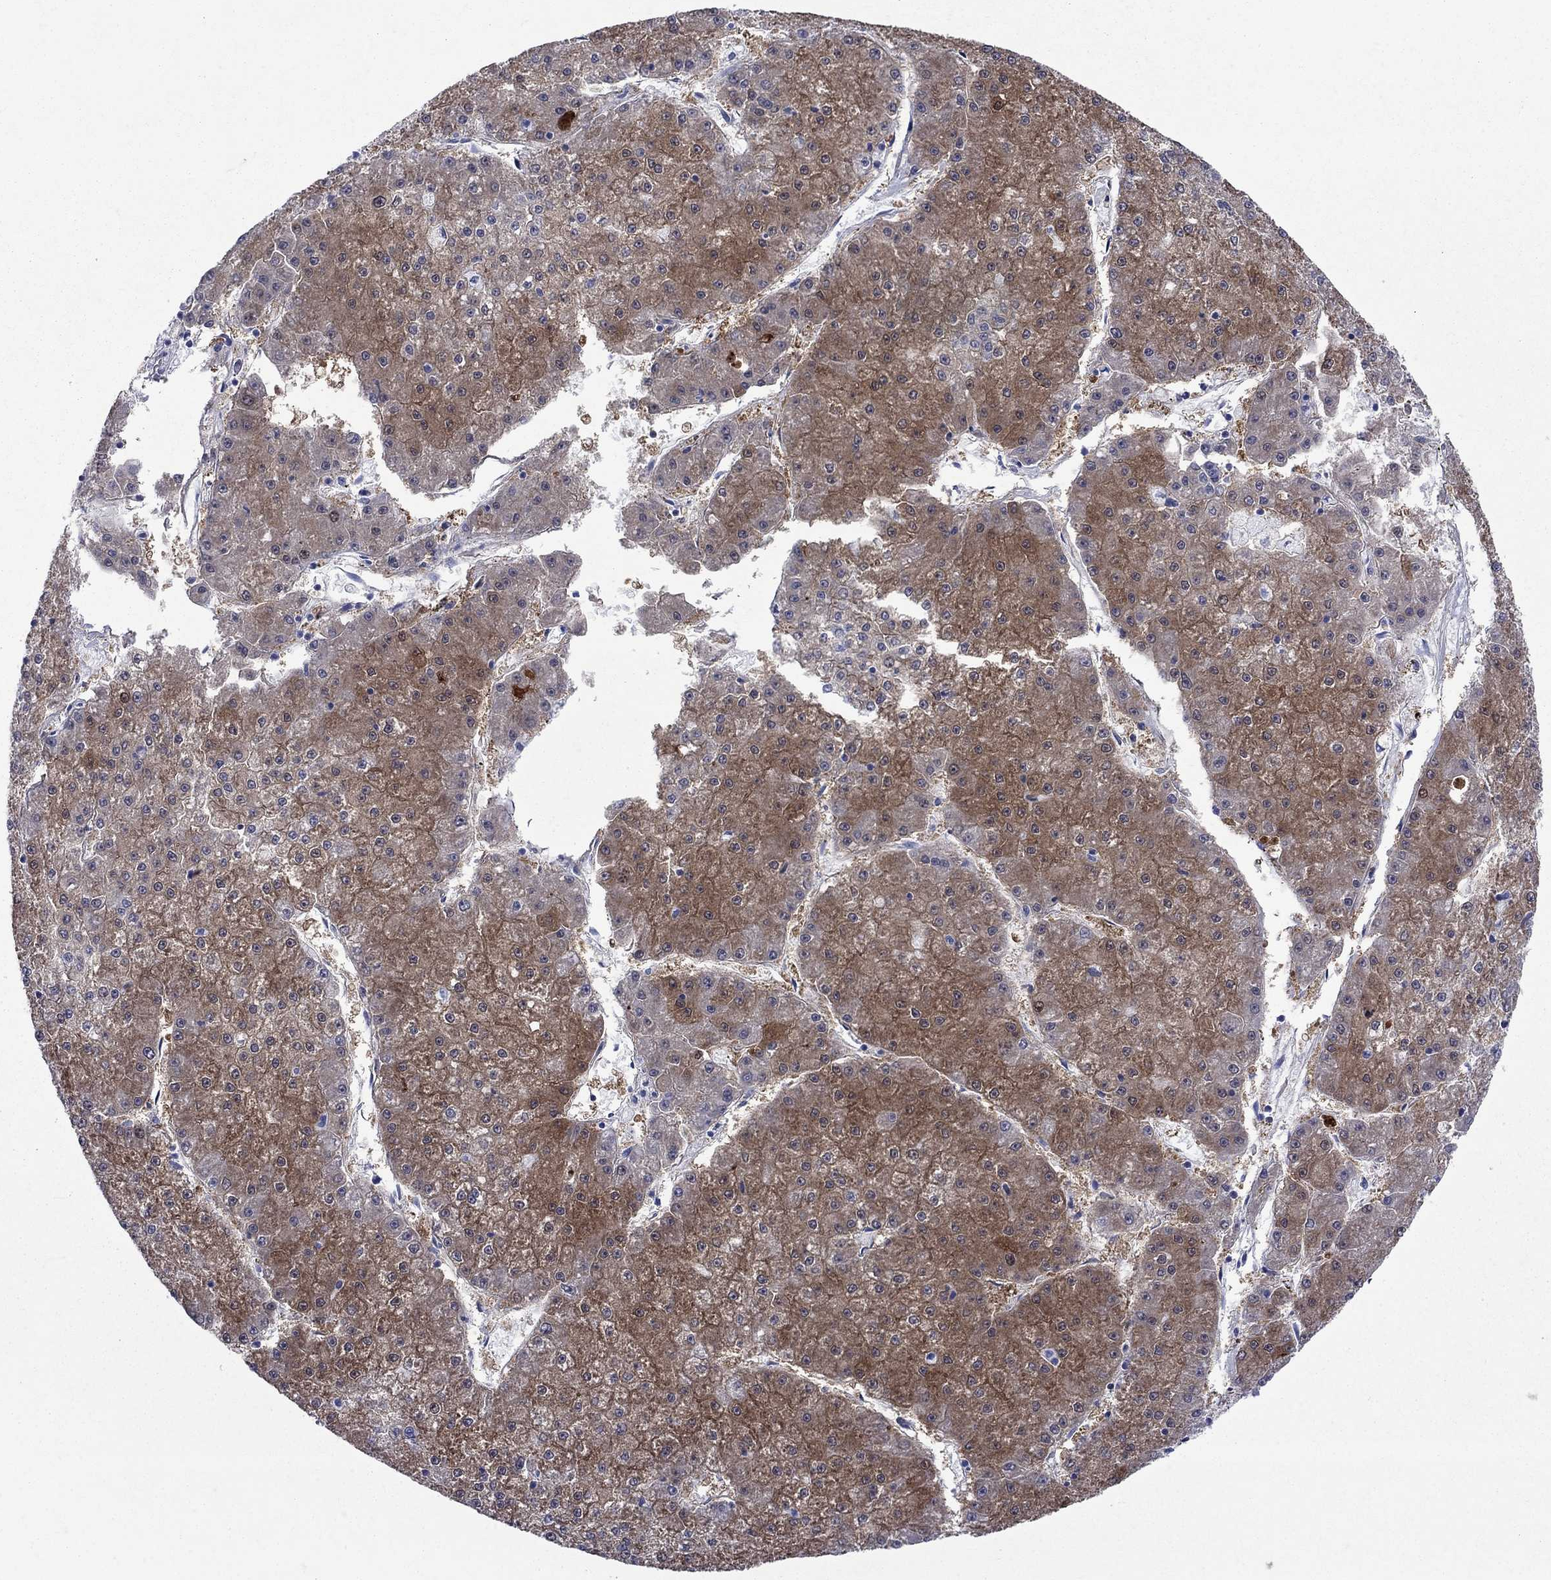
{"staining": {"intensity": "moderate", "quantity": ">75%", "location": "cytoplasmic/membranous"}, "tissue": "liver cancer", "cell_type": "Tumor cells", "image_type": "cancer", "snomed": [{"axis": "morphology", "description": "Carcinoma, Hepatocellular, NOS"}, {"axis": "topography", "description": "Liver"}], "caption": "Brown immunohistochemical staining in human liver cancer shows moderate cytoplasmic/membranous positivity in about >75% of tumor cells. The staining was performed using DAB (3,3'-diaminobenzidine) to visualize the protein expression in brown, while the nuclei were stained in blue with hematoxylin (Magnification: 20x).", "gene": "SULT2B1", "patient": {"sex": "male", "age": 73}}